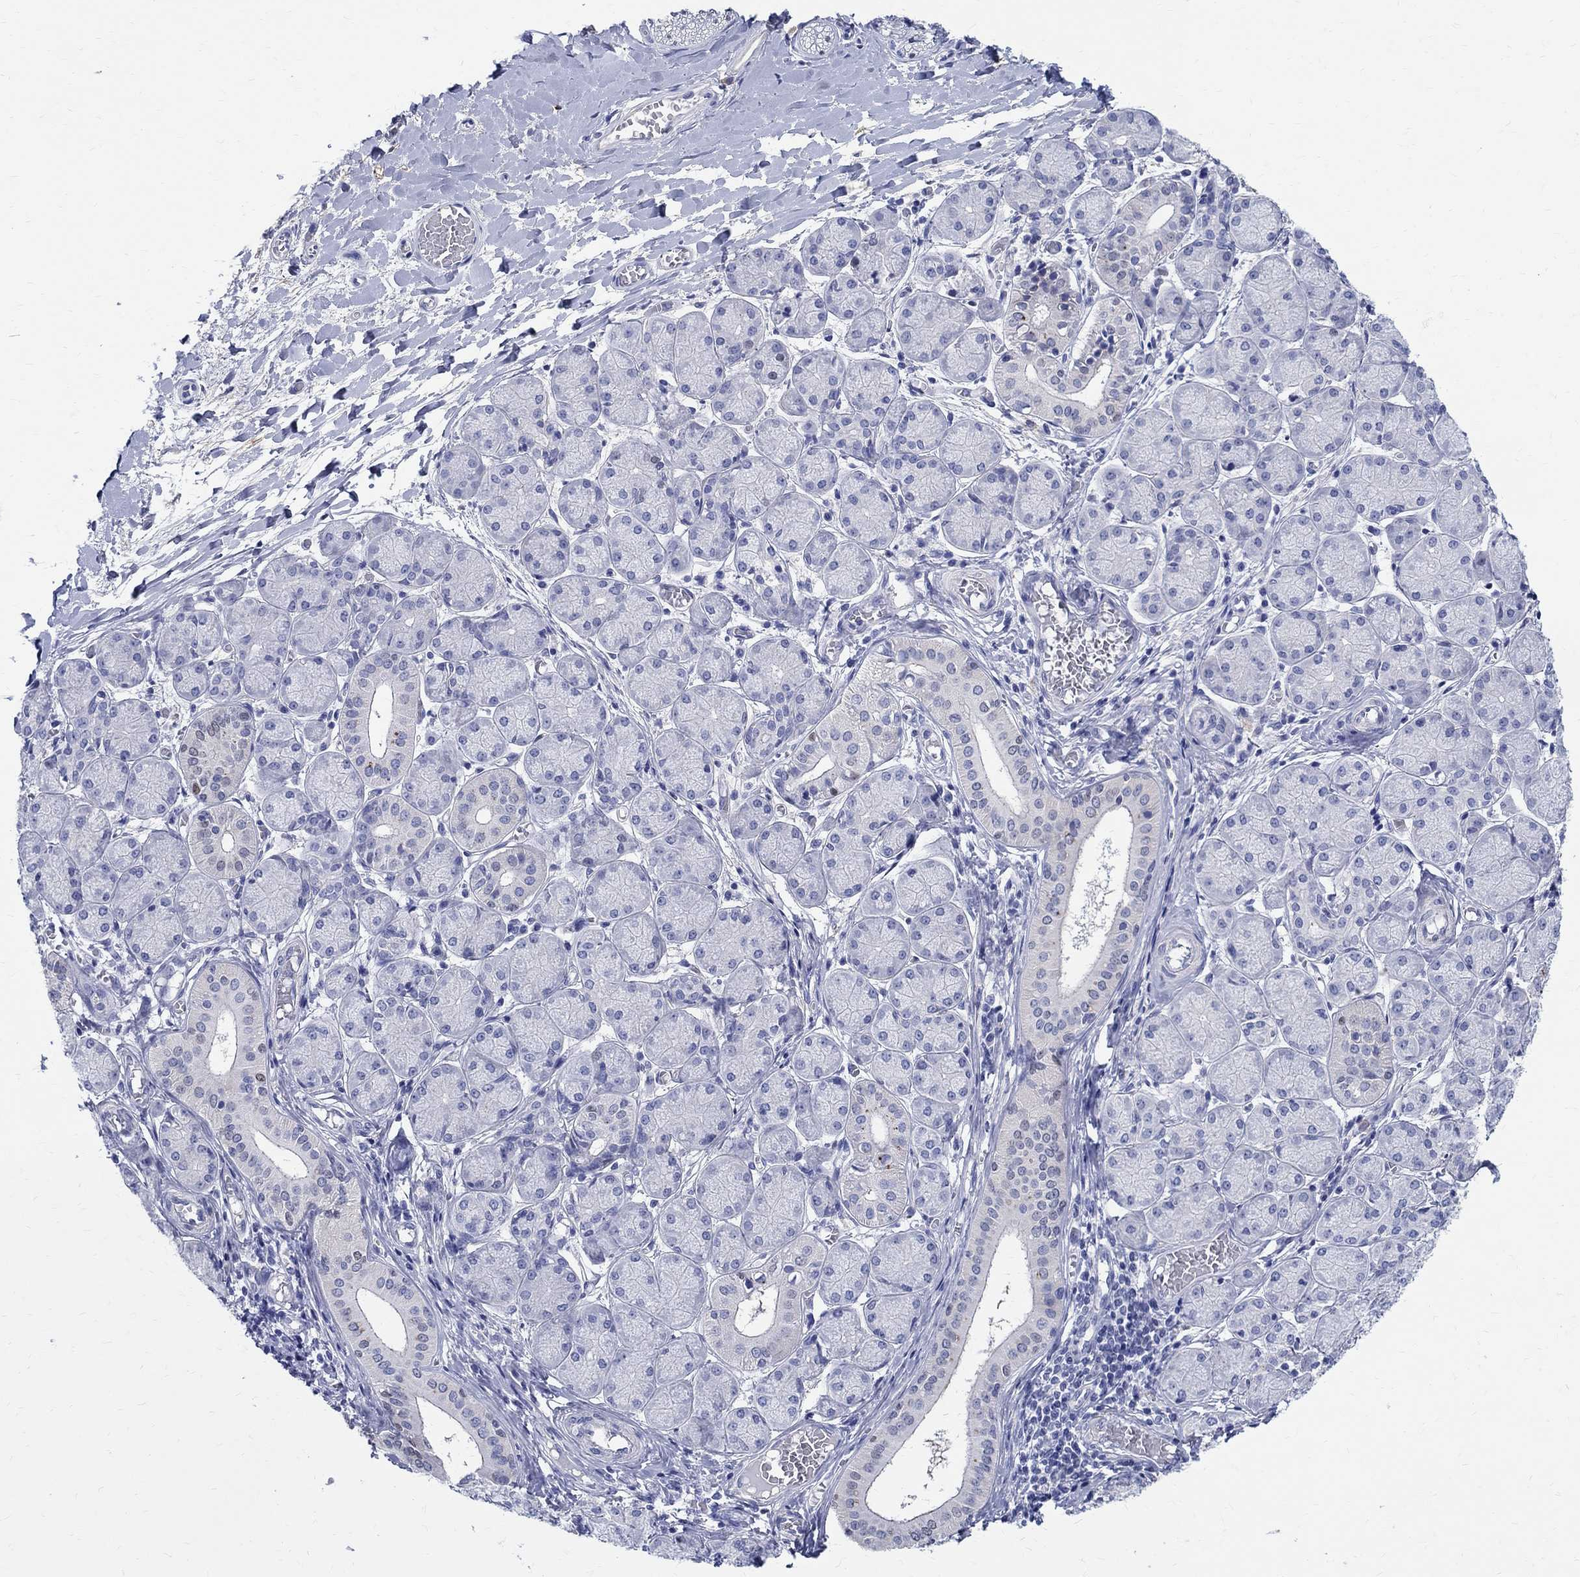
{"staining": {"intensity": "moderate", "quantity": "<25%", "location": "nuclear"}, "tissue": "salivary gland", "cell_type": "Glandular cells", "image_type": "normal", "snomed": [{"axis": "morphology", "description": "Normal tissue, NOS"}, {"axis": "topography", "description": "Salivary gland"}, {"axis": "topography", "description": "Peripheral nerve tissue"}], "caption": "Human salivary gland stained for a protein (brown) exhibits moderate nuclear positive staining in approximately <25% of glandular cells.", "gene": "SOX2", "patient": {"sex": "female", "age": 24}}